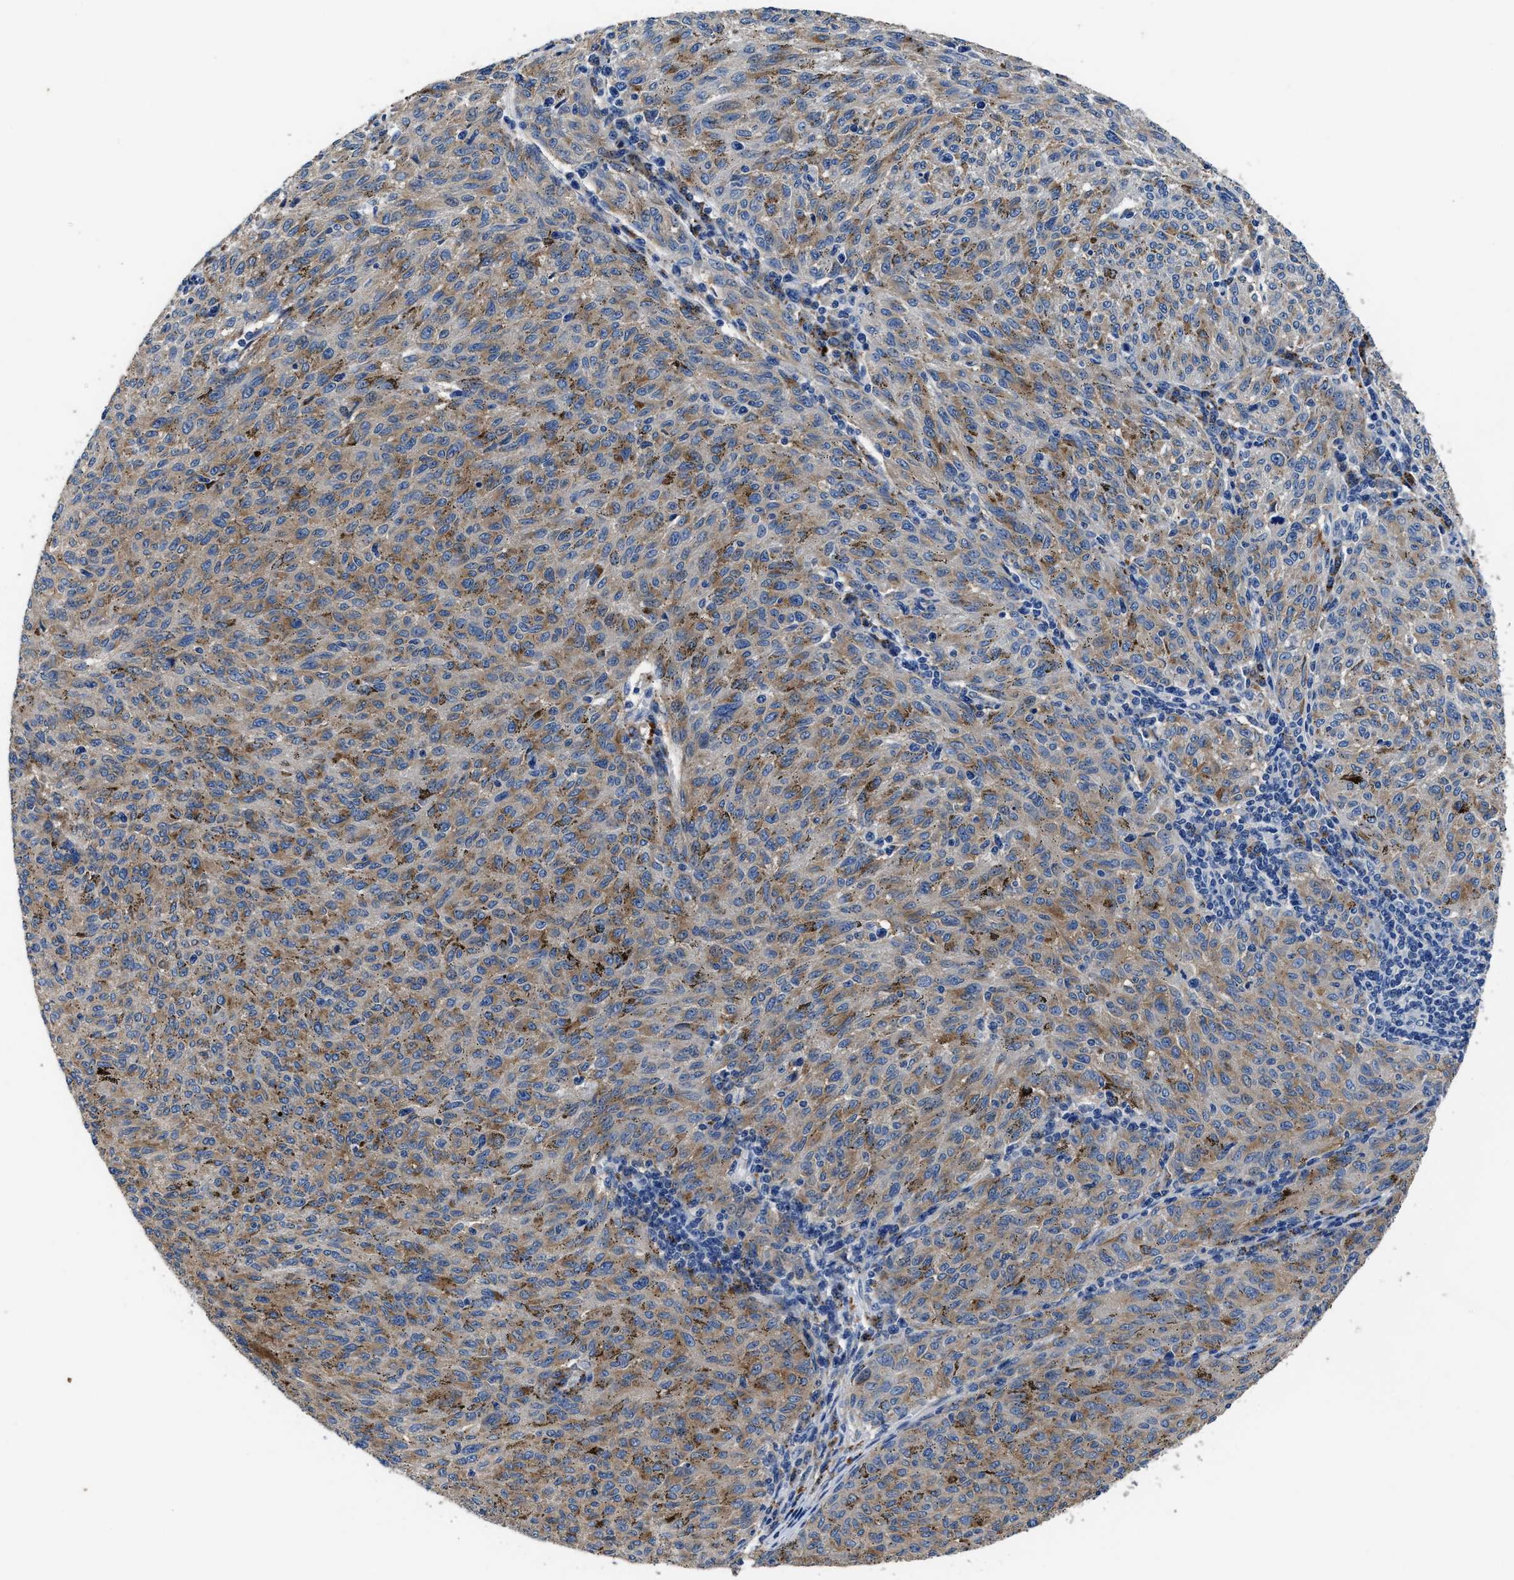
{"staining": {"intensity": "moderate", "quantity": ">75%", "location": "cytoplasmic/membranous"}, "tissue": "melanoma", "cell_type": "Tumor cells", "image_type": "cancer", "snomed": [{"axis": "morphology", "description": "Malignant melanoma, NOS"}, {"axis": "topography", "description": "Skin"}], "caption": "Protein staining by immunohistochemistry reveals moderate cytoplasmic/membranous positivity in about >75% of tumor cells in malignant melanoma.", "gene": "UBR4", "patient": {"sex": "female", "age": 72}}